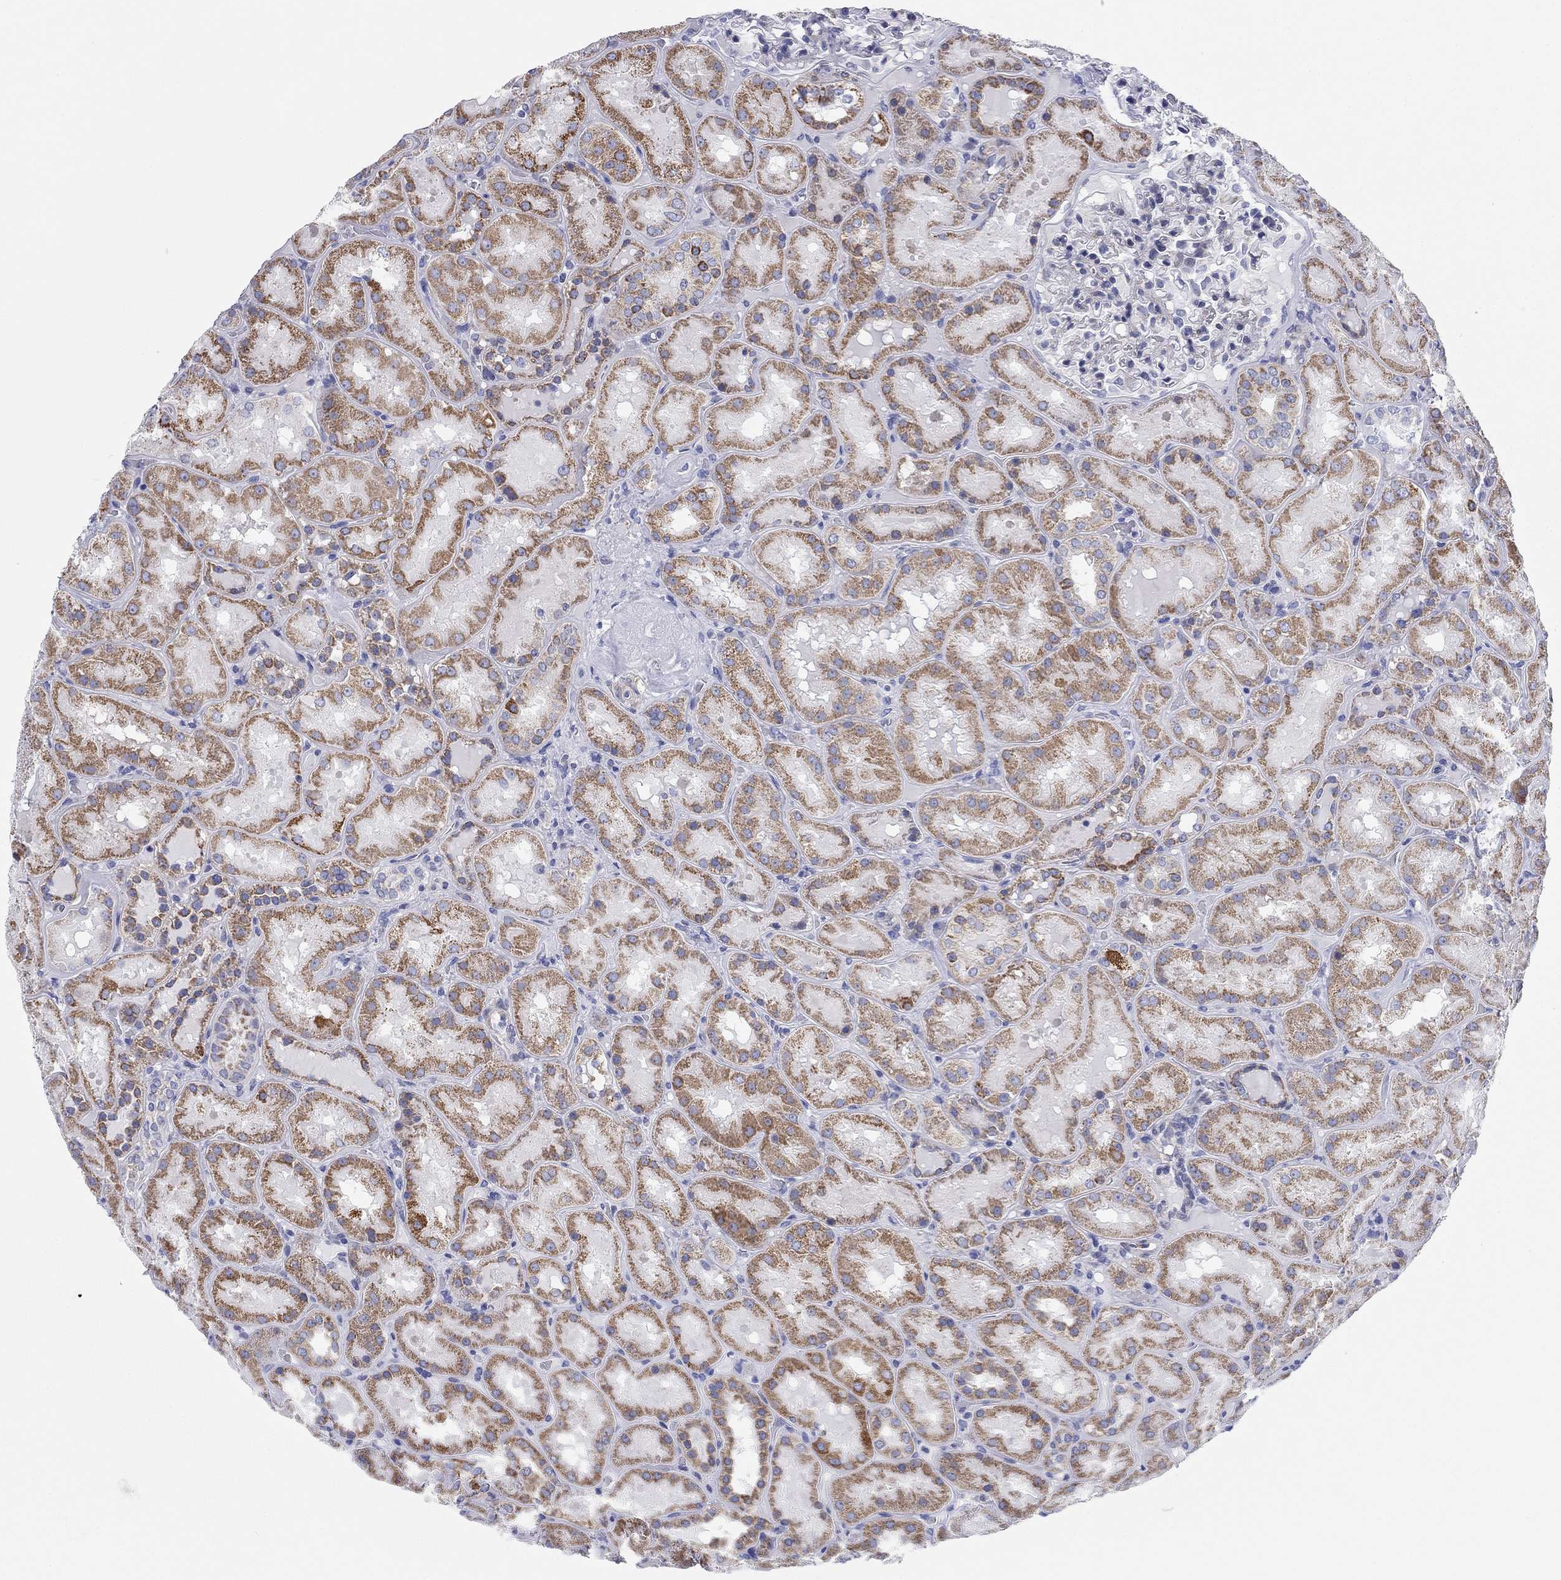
{"staining": {"intensity": "negative", "quantity": "none", "location": "none"}, "tissue": "kidney", "cell_type": "Cells in glomeruli", "image_type": "normal", "snomed": [{"axis": "morphology", "description": "Normal tissue, NOS"}, {"axis": "topography", "description": "Kidney"}], "caption": "IHC micrograph of normal human kidney stained for a protein (brown), which reveals no expression in cells in glomeruli. (IHC, brightfield microscopy, high magnification).", "gene": "CHI3L2", "patient": {"sex": "male", "age": 73}}